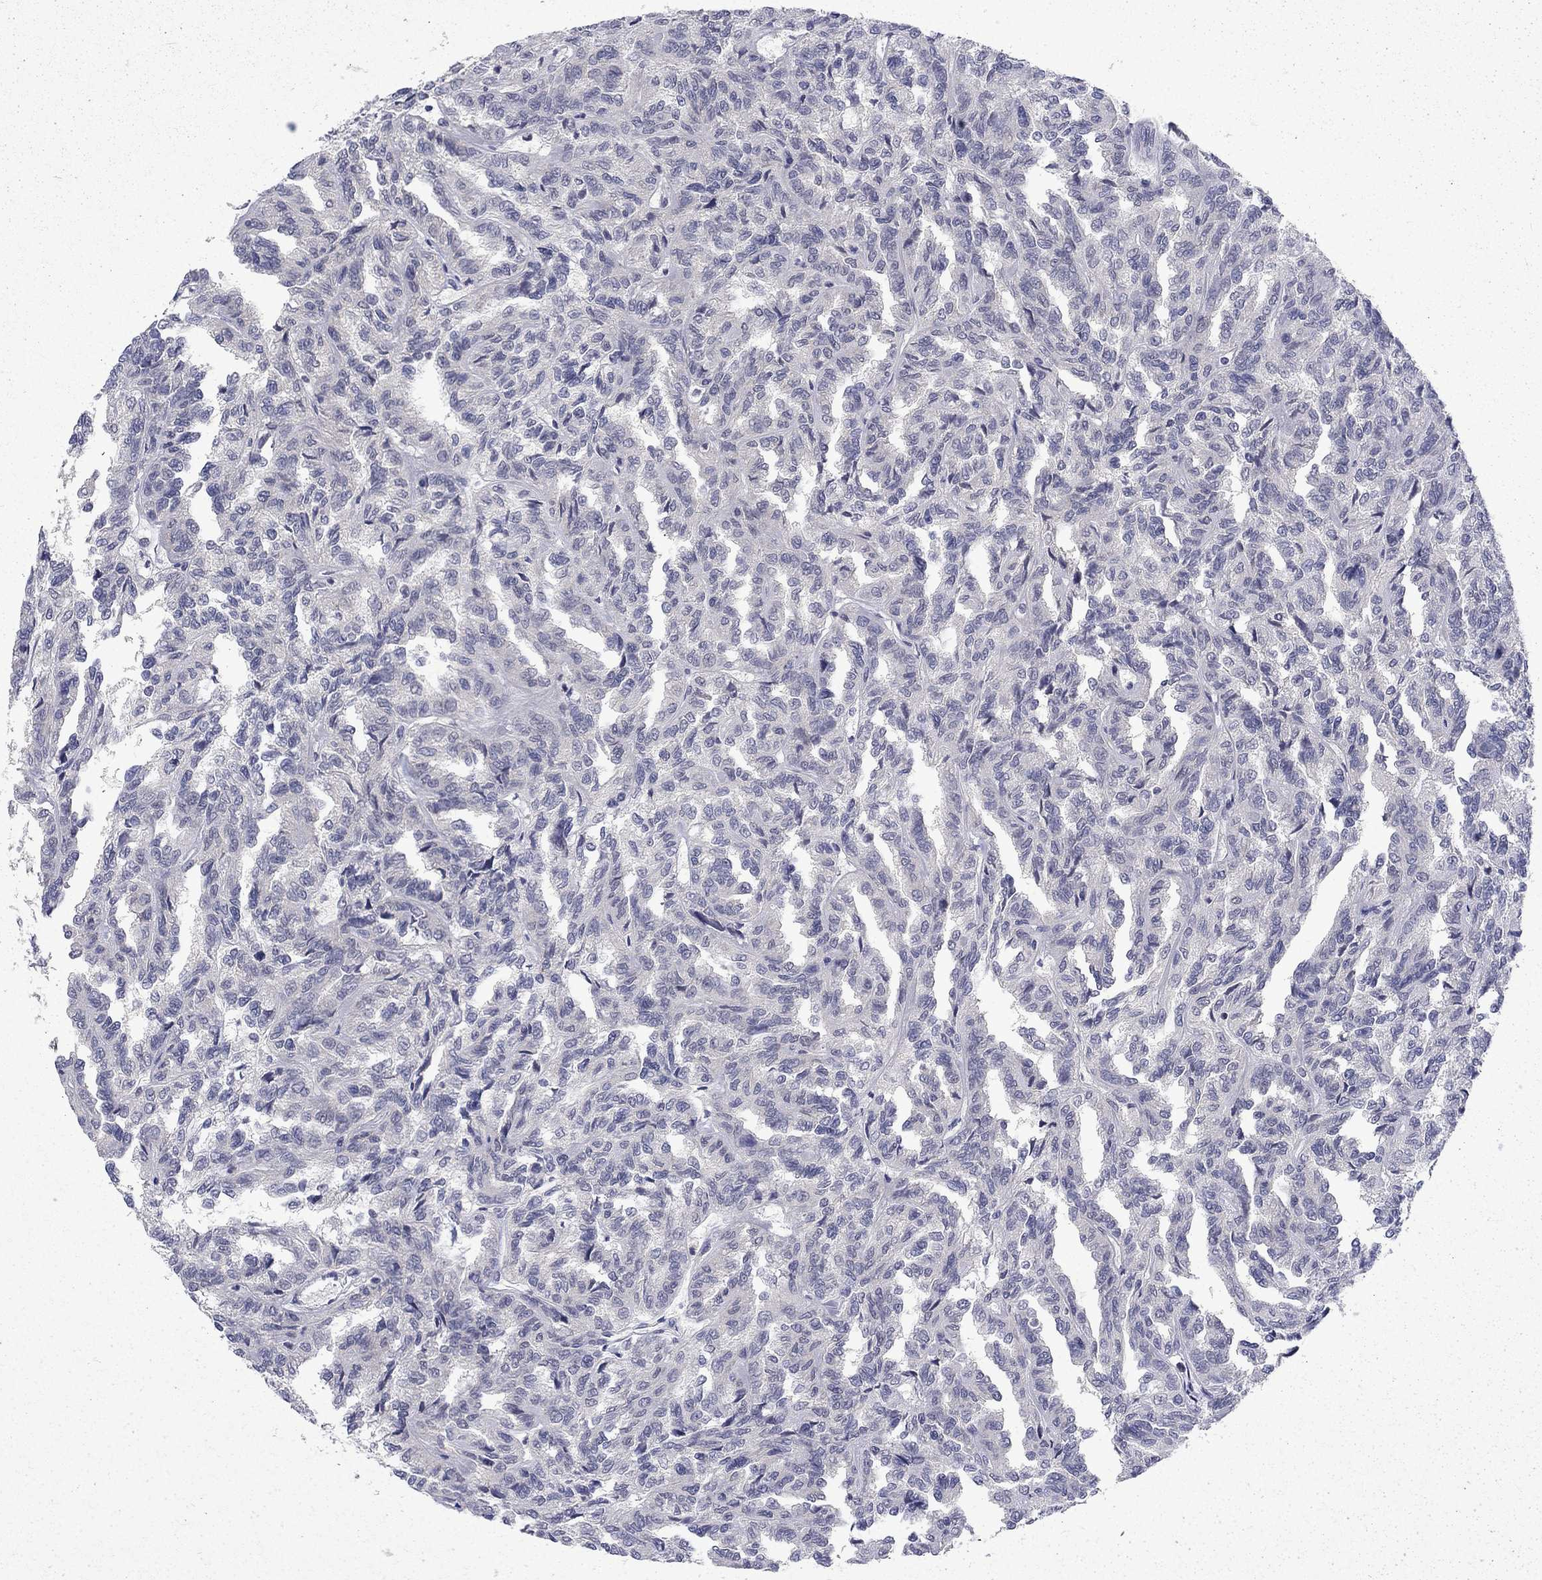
{"staining": {"intensity": "negative", "quantity": "none", "location": "none"}, "tissue": "renal cancer", "cell_type": "Tumor cells", "image_type": "cancer", "snomed": [{"axis": "morphology", "description": "Adenocarcinoma, NOS"}, {"axis": "topography", "description": "Kidney"}], "caption": "Immunohistochemistry micrograph of adenocarcinoma (renal) stained for a protein (brown), which shows no expression in tumor cells.", "gene": "CHAT", "patient": {"sex": "male", "age": 79}}